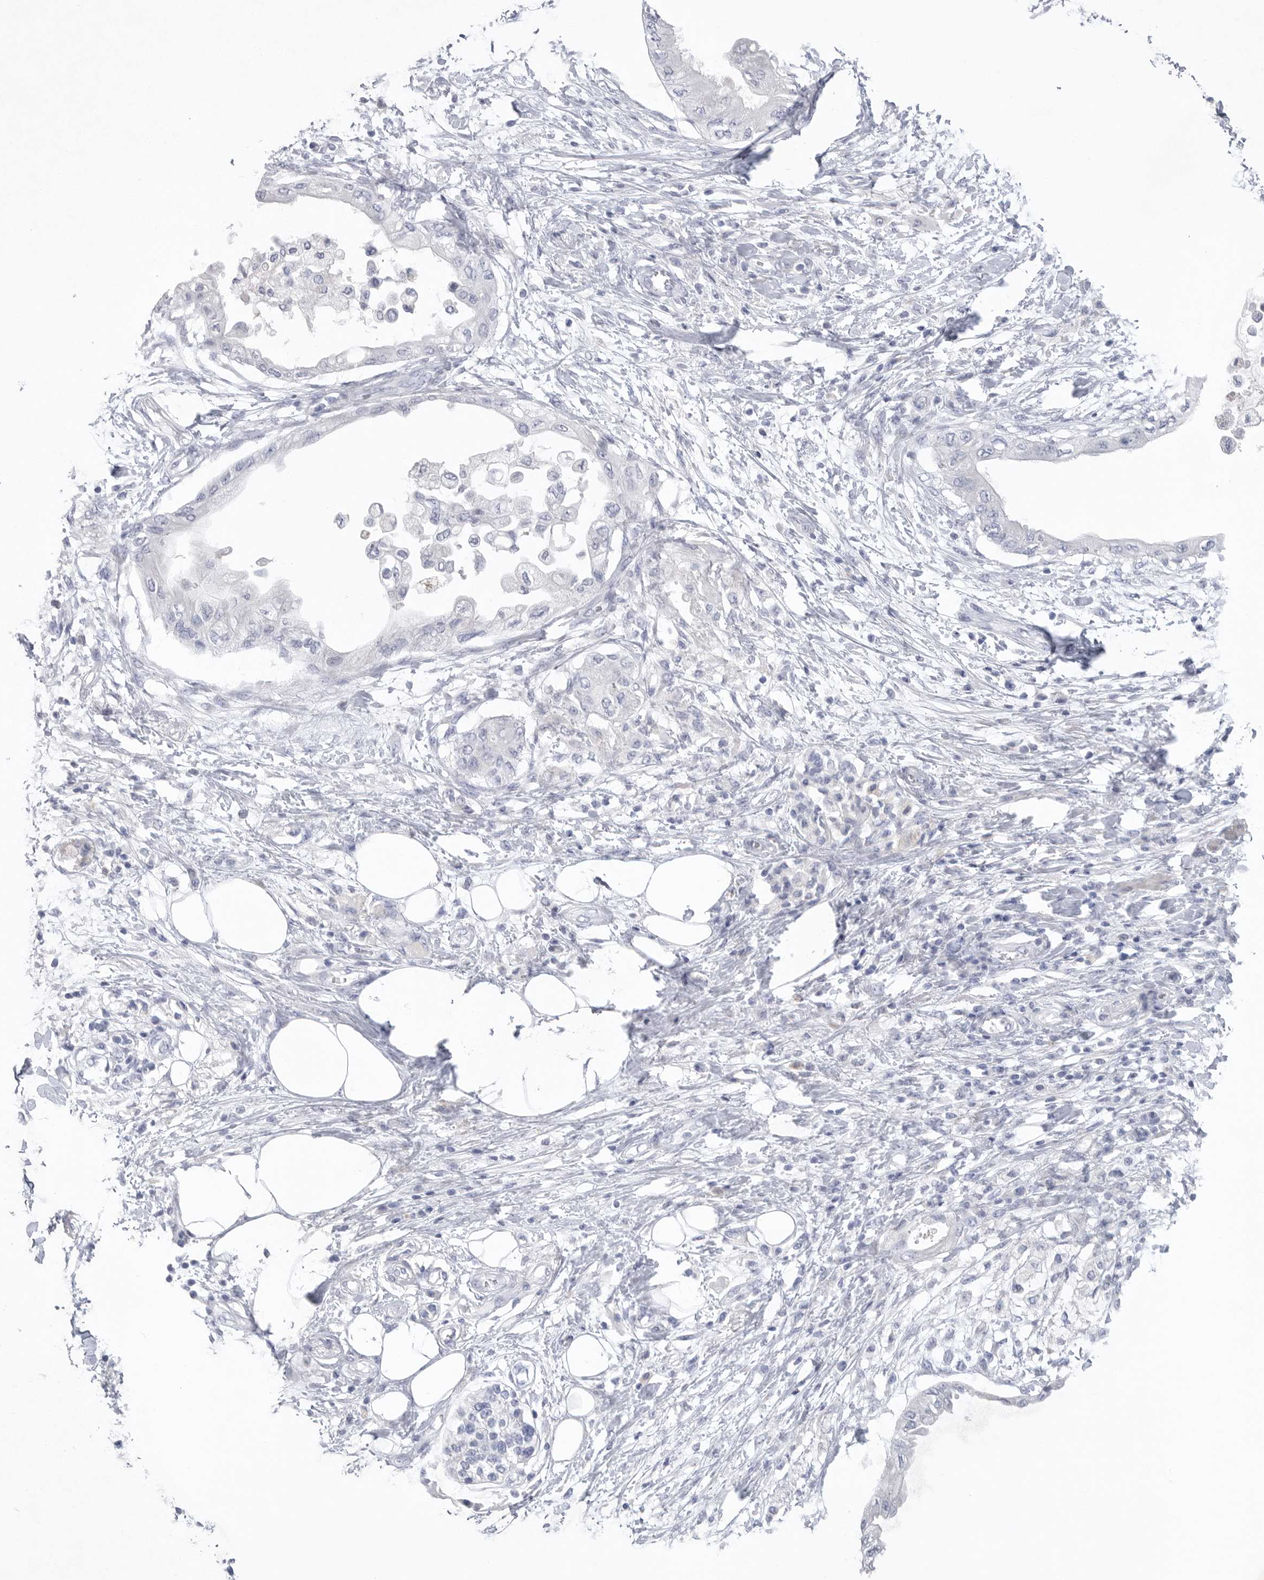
{"staining": {"intensity": "negative", "quantity": "none", "location": "none"}, "tissue": "pancreatic cancer", "cell_type": "Tumor cells", "image_type": "cancer", "snomed": [{"axis": "morphology", "description": "Normal tissue, NOS"}, {"axis": "morphology", "description": "Adenocarcinoma, NOS"}, {"axis": "topography", "description": "Pancreas"}, {"axis": "topography", "description": "Duodenum"}], "caption": "A histopathology image of adenocarcinoma (pancreatic) stained for a protein reveals no brown staining in tumor cells.", "gene": "CAMK2B", "patient": {"sex": "female", "age": 60}}